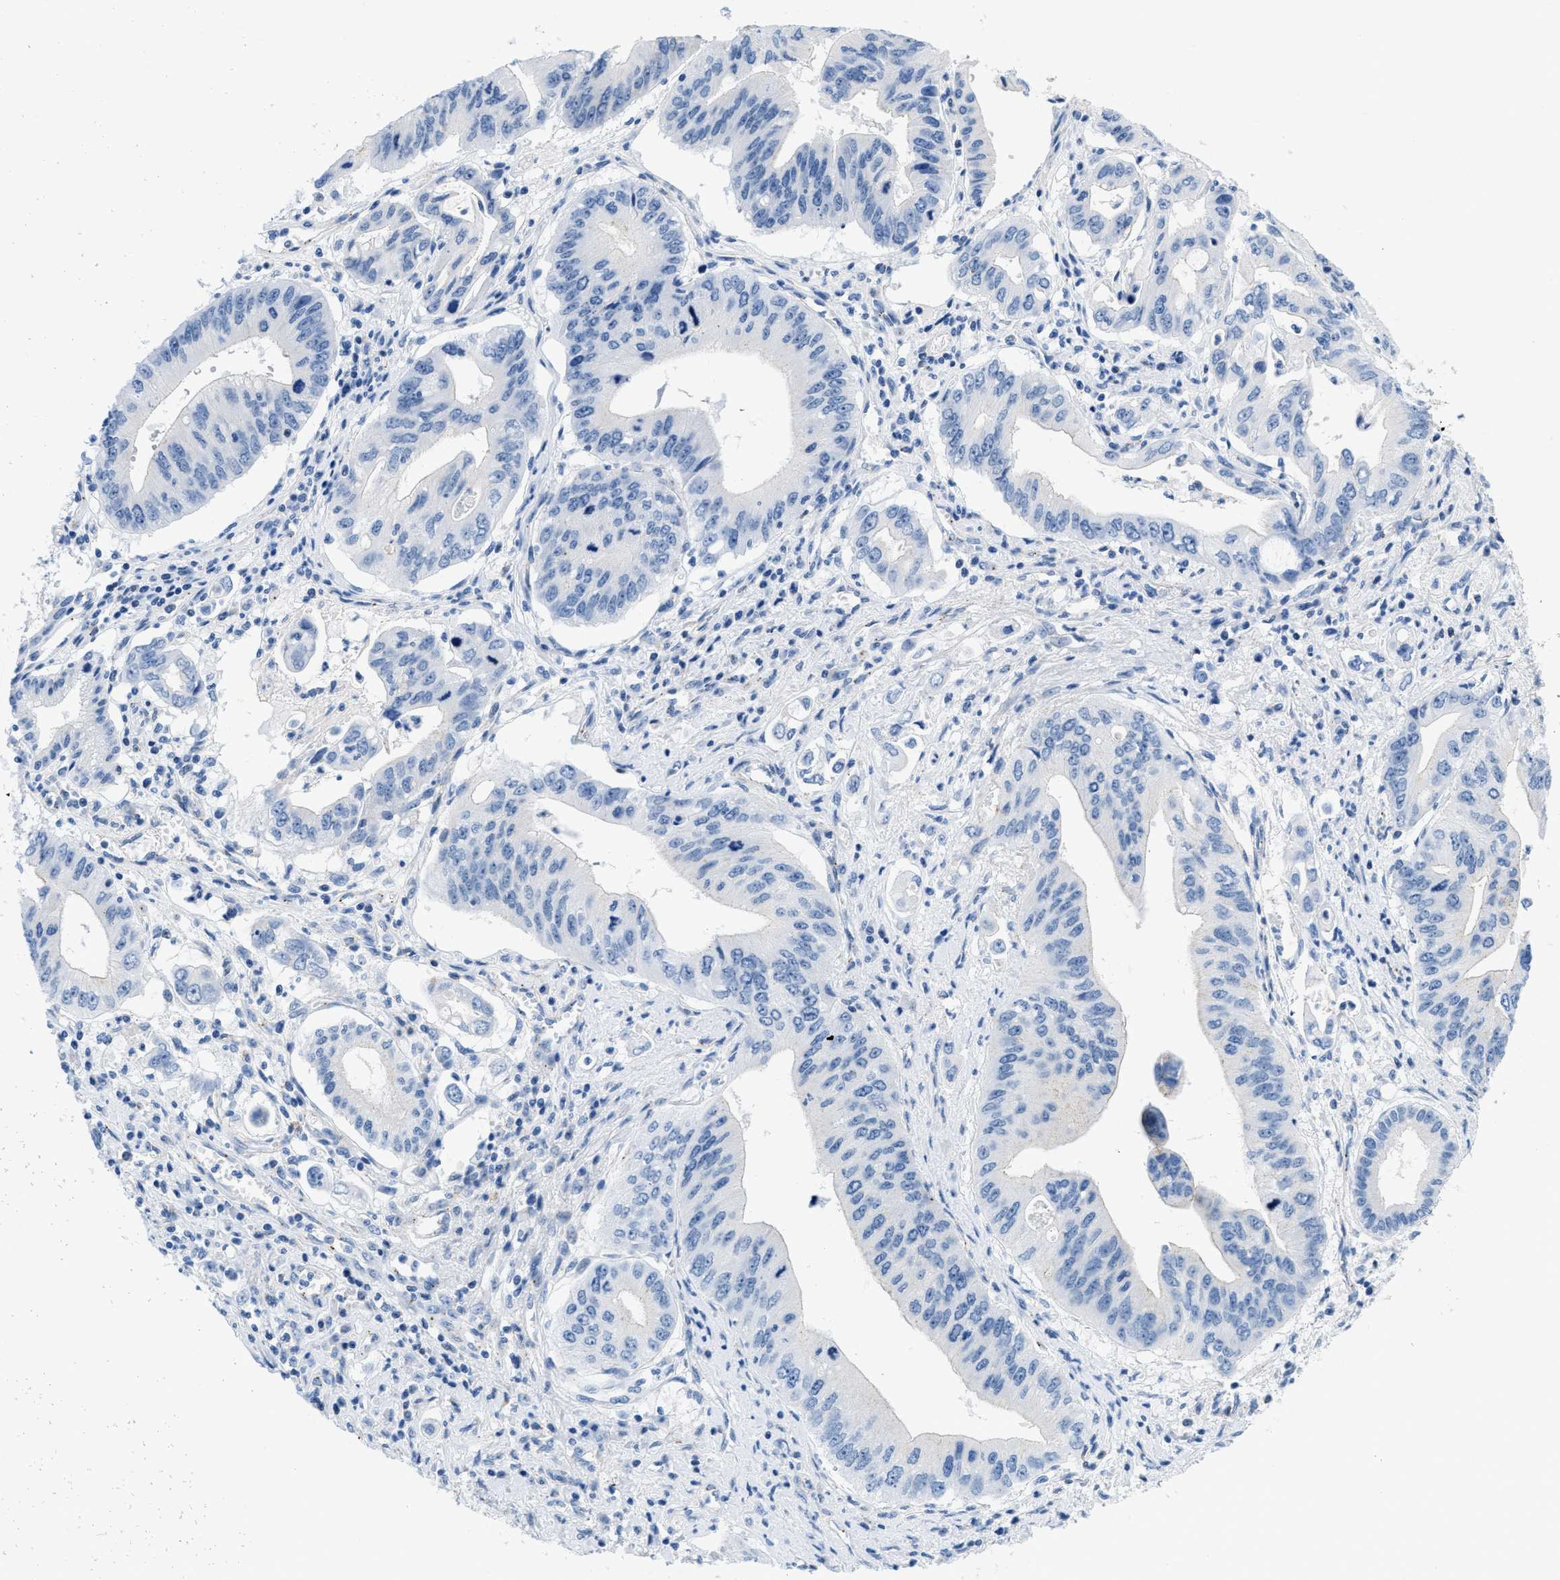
{"staining": {"intensity": "negative", "quantity": "none", "location": "none"}, "tissue": "pancreatic cancer", "cell_type": "Tumor cells", "image_type": "cancer", "snomed": [{"axis": "morphology", "description": "Adenocarcinoma, NOS"}, {"axis": "topography", "description": "Pancreas"}], "caption": "Tumor cells show no significant protein expression in pancreatic cancer (adenocarcinoma). The staining was performed using DAB to visualize the protein expression in brown, while the nuclei were stained in blue with hematoxylin (Magnification: 20x).", "gene": "FDCSP", "patient": {"sex": "female", "age": 73}}